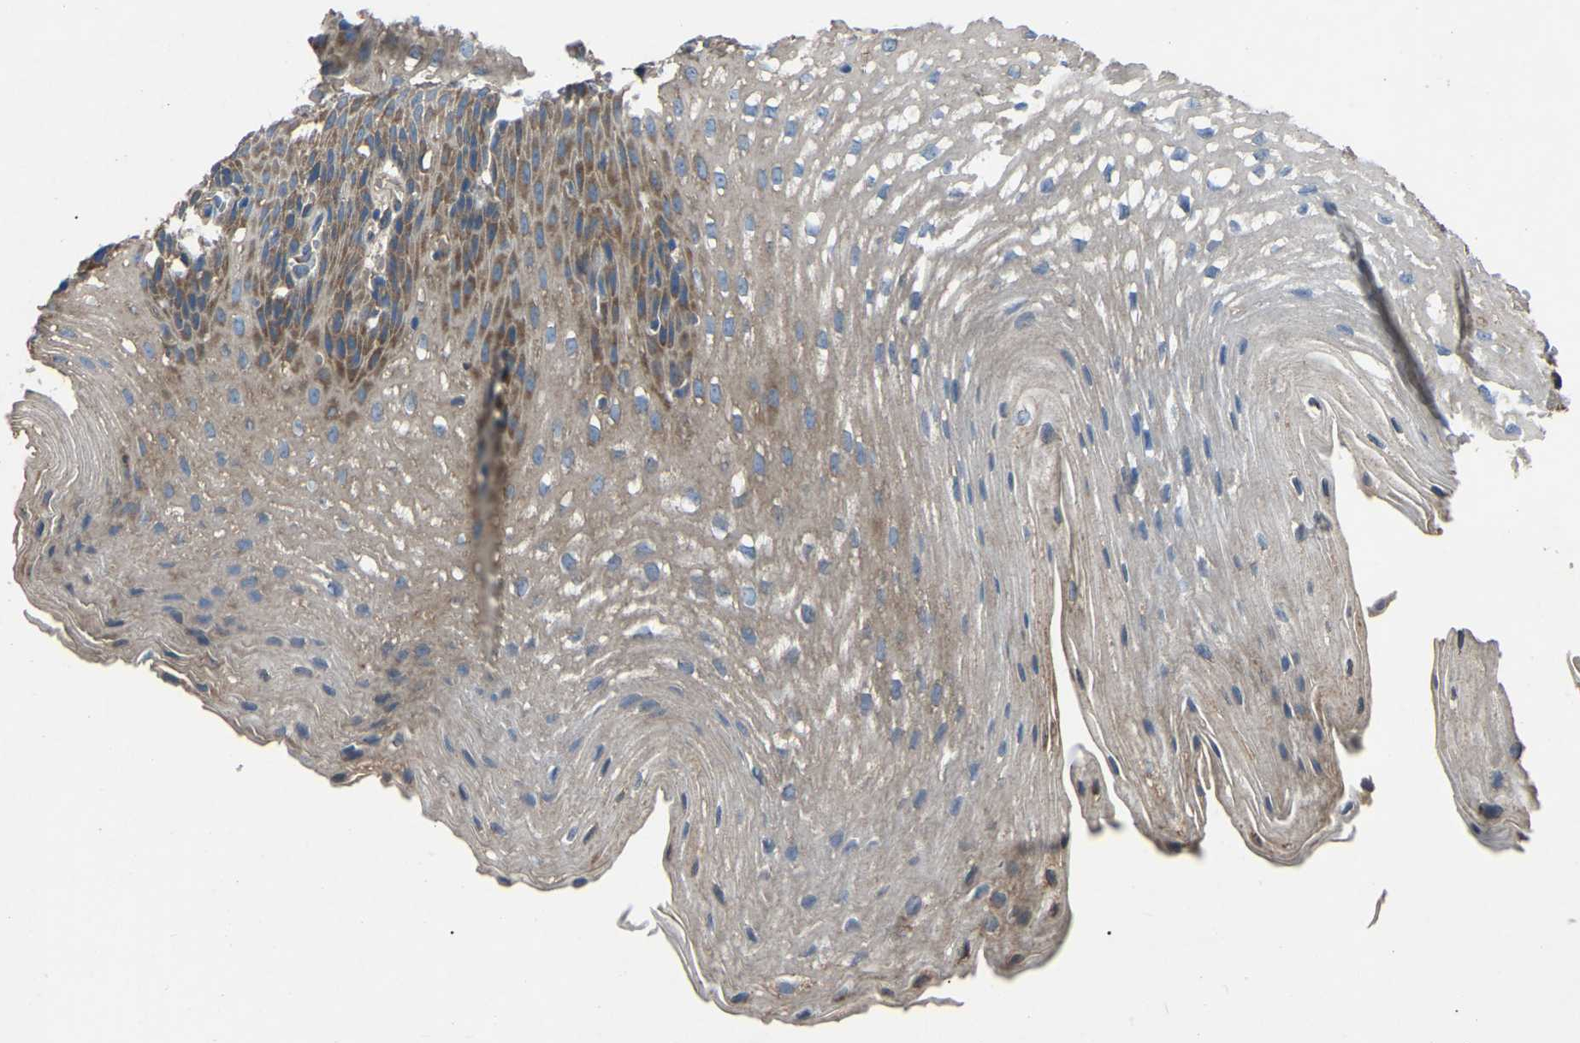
{"staining": {"intensity": "moderate", "quantity": "25%-75%", "location": "cytoplasmic/membranous"}, "tissue": "esophagus", "cell_type": "Squamous epithelial cells", "image_type": "normal", "snomed": [{"axis": "morphology", "description": "Normal tissue, NOS"}, {"axis": "topography", "description": "Esophagus"}], "caption": "Immunohistochemical staining of normal human esophagus reveals medium levels of moderate cytoplasmic/membranous positivity in about 25%-75% of squamous epithelial cells.", "gene": "AIMP1", "patient": {"sex": "male", "age": 48}}